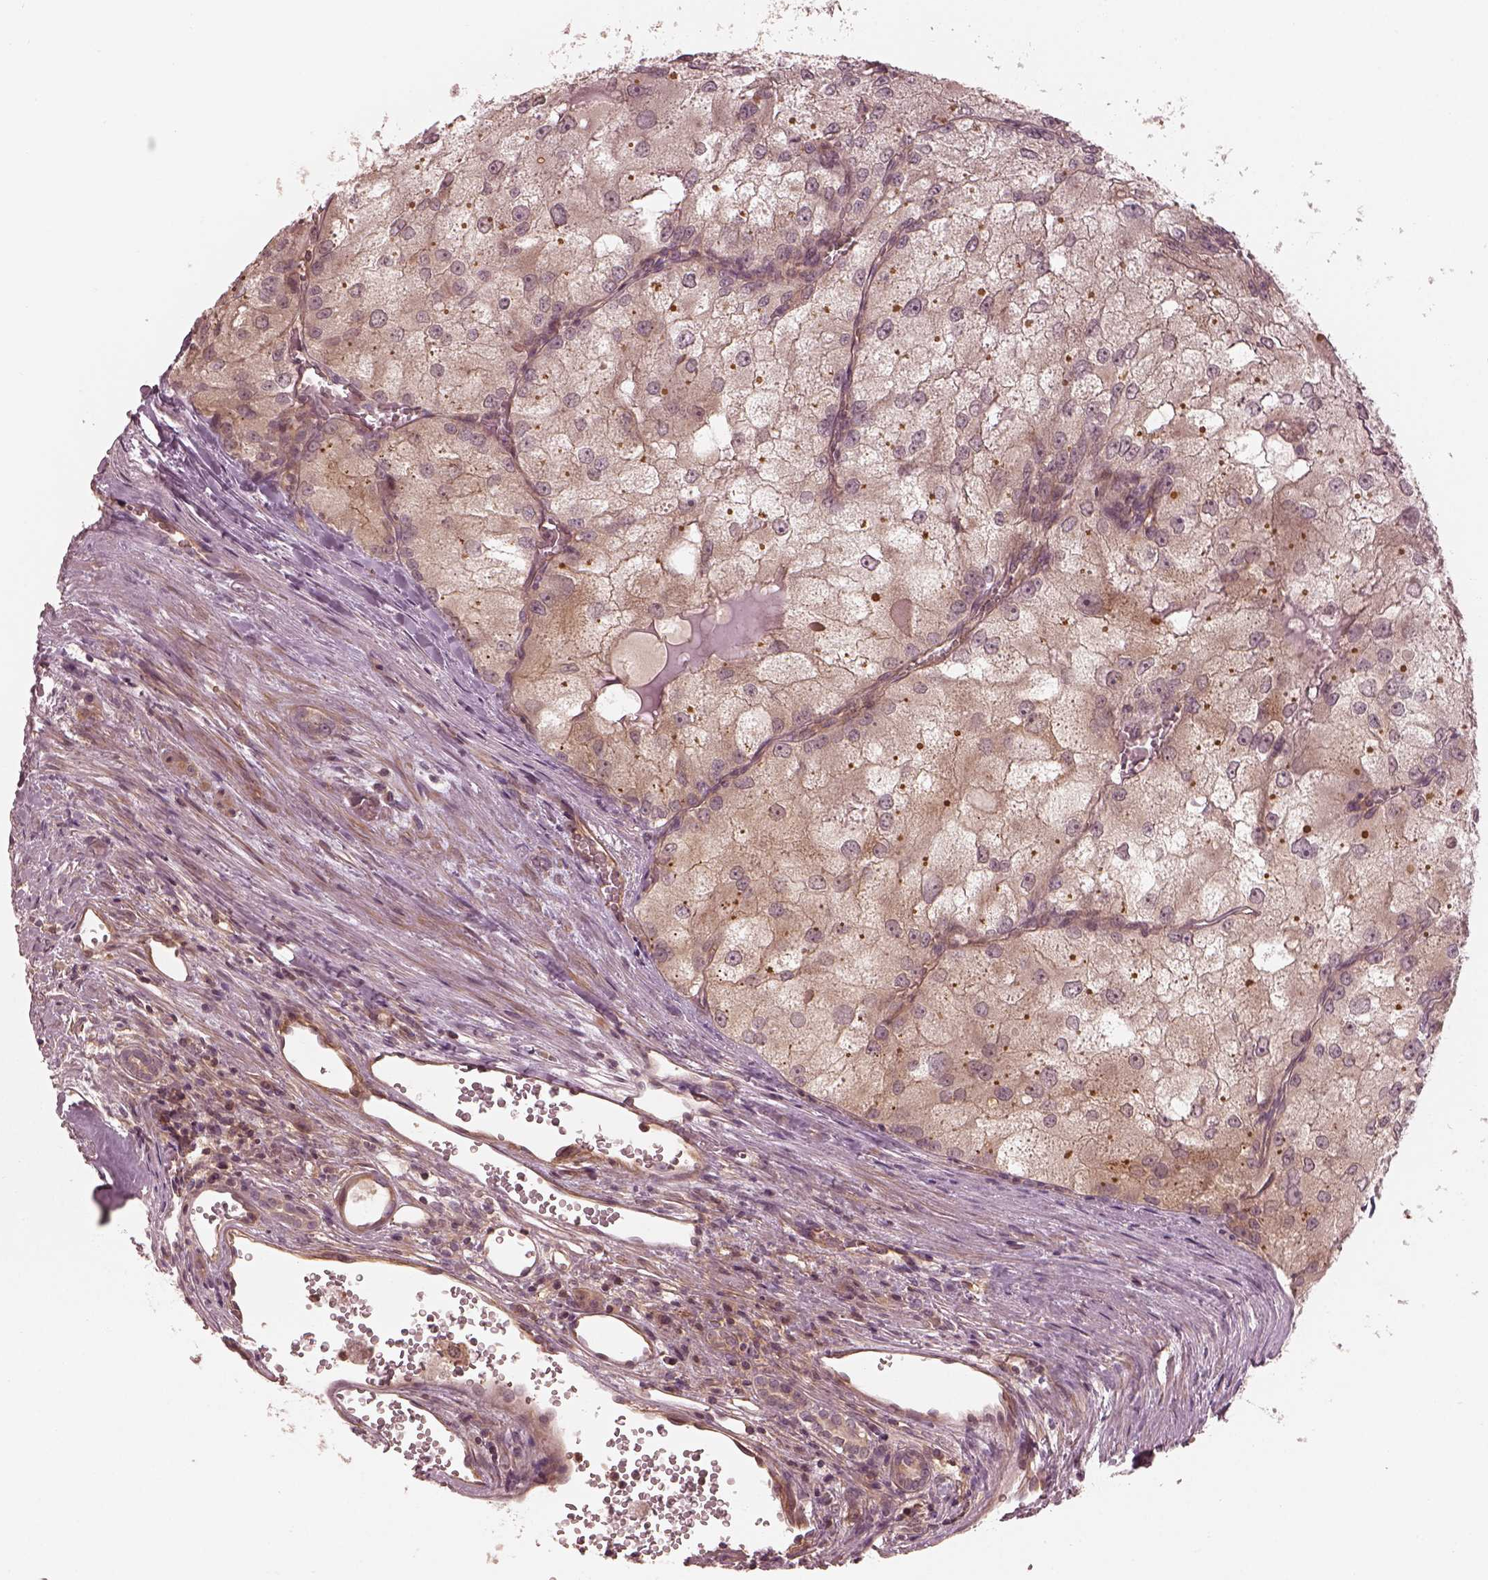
{"staining": {"intensity": "negative", "quantity": "none", "location": "none"}, "tissue": "renal cancer", "cell_type": "Tumor cells", "image_type": "cancer", "snomed": [{"axis": "morphology", "description": "Adenocarcinoma, NOS"}, {"axis": "topography", "description": "Kidney"}], "caption": "High magnification brightfield microscopy of adenocarcinoma (renal) stained with DAB (brown) and counterstained with hematoxylin (blue): tumor cells show no significant staining.", "gene": "FAM107B", "patient": {"sex": "female", "age": 70}}